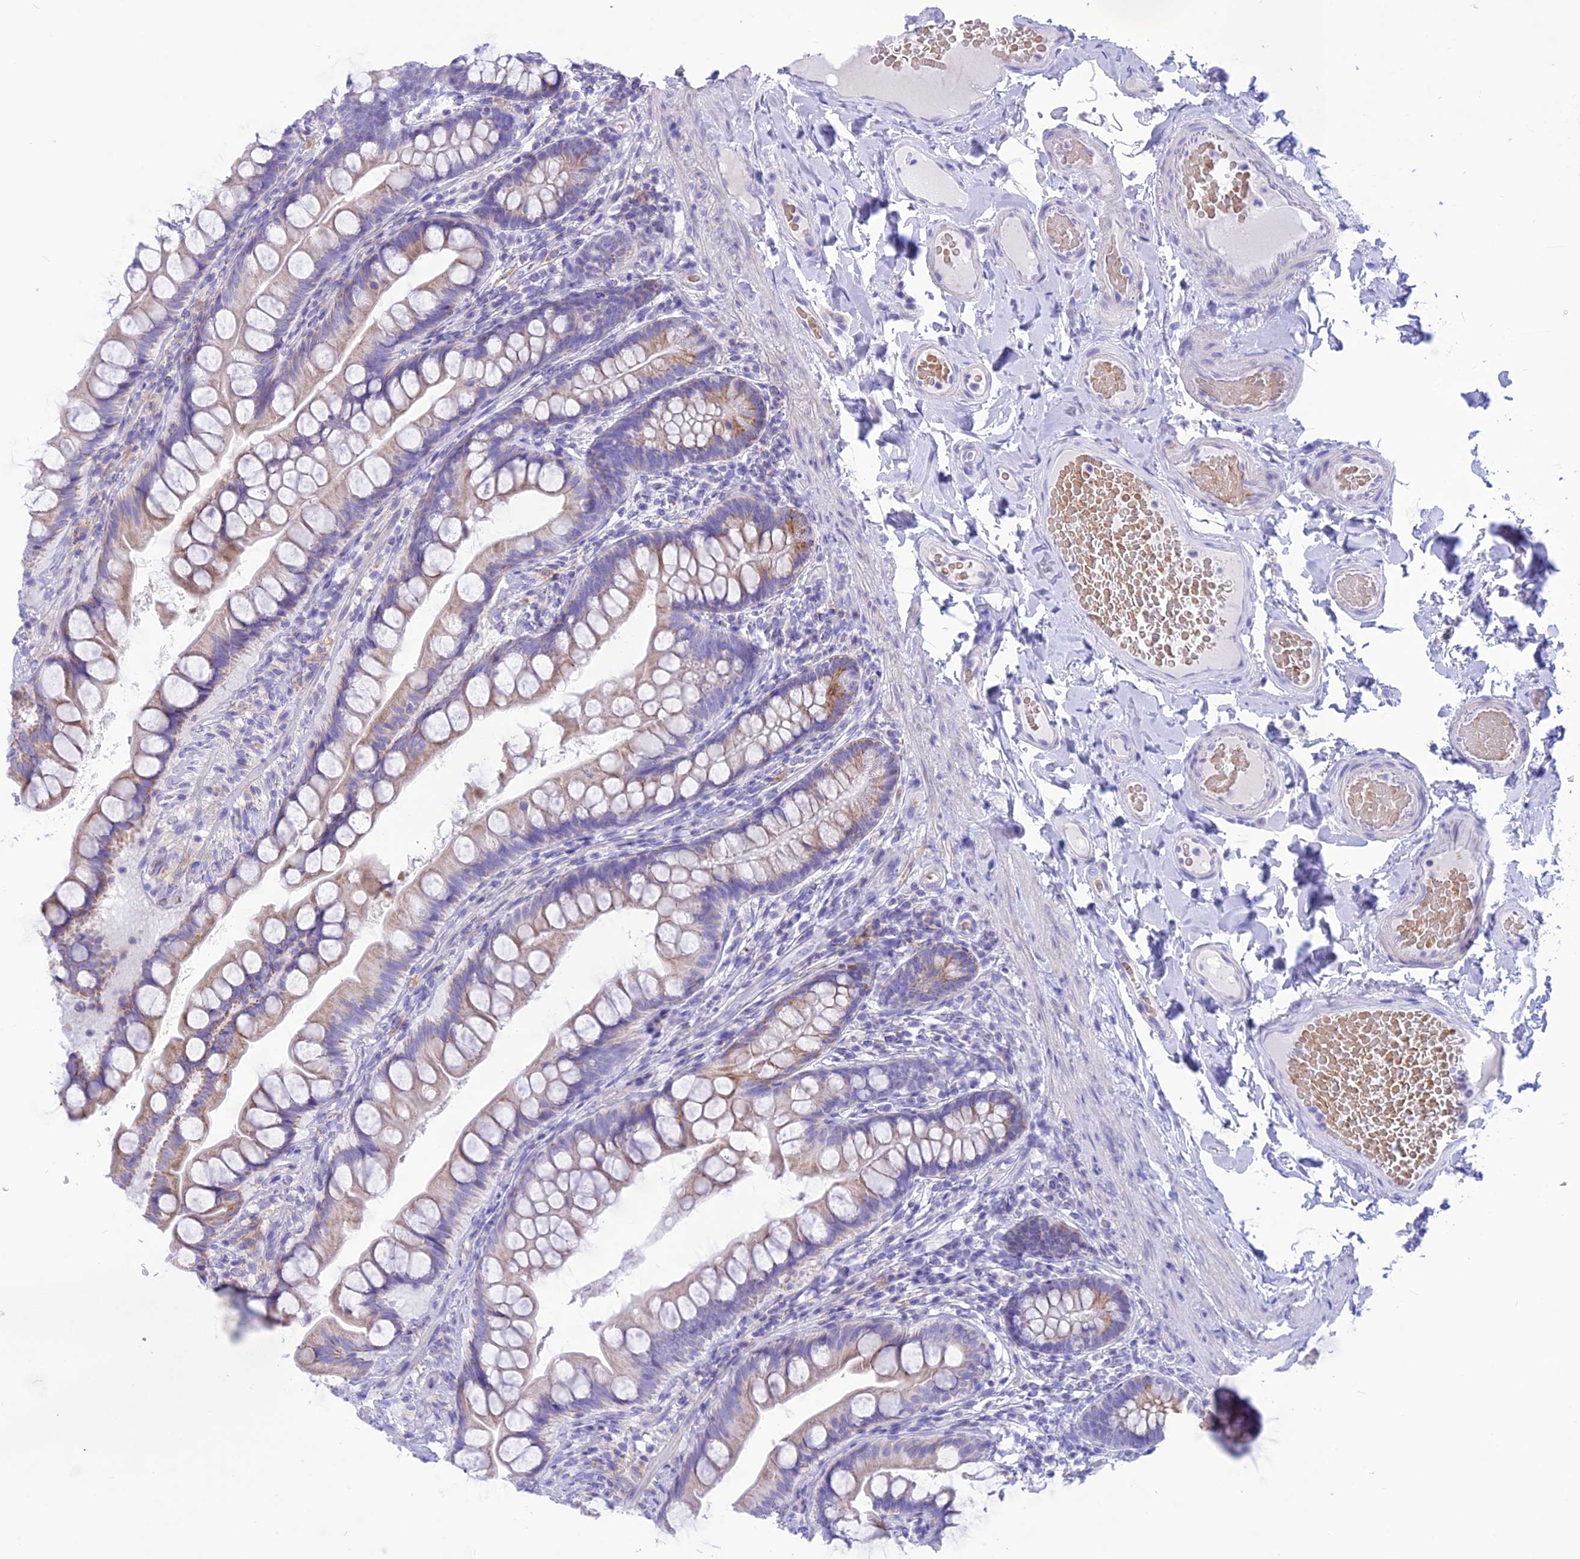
{"staining": {"intensity": "weak", "quantity": "<25%", "location": "cytoplasmic/membranous"}, "tissue": "small intestine", "cell_type": "Glandular cells", "image_type": "normal", "snomed": [{"axis": "morphology", "description": "Normal tissue, NOS"}, {"axis": "topography", "description": "Small intestine"}], "caption": "DAB immunohistochemical staining of benign small intestine displays no significant positivity in glandular cells. (DAB immunohistochemistry, high magnification).", "gene": "GLYATL1B", "patient": {"sex": "male", "age": 70}}